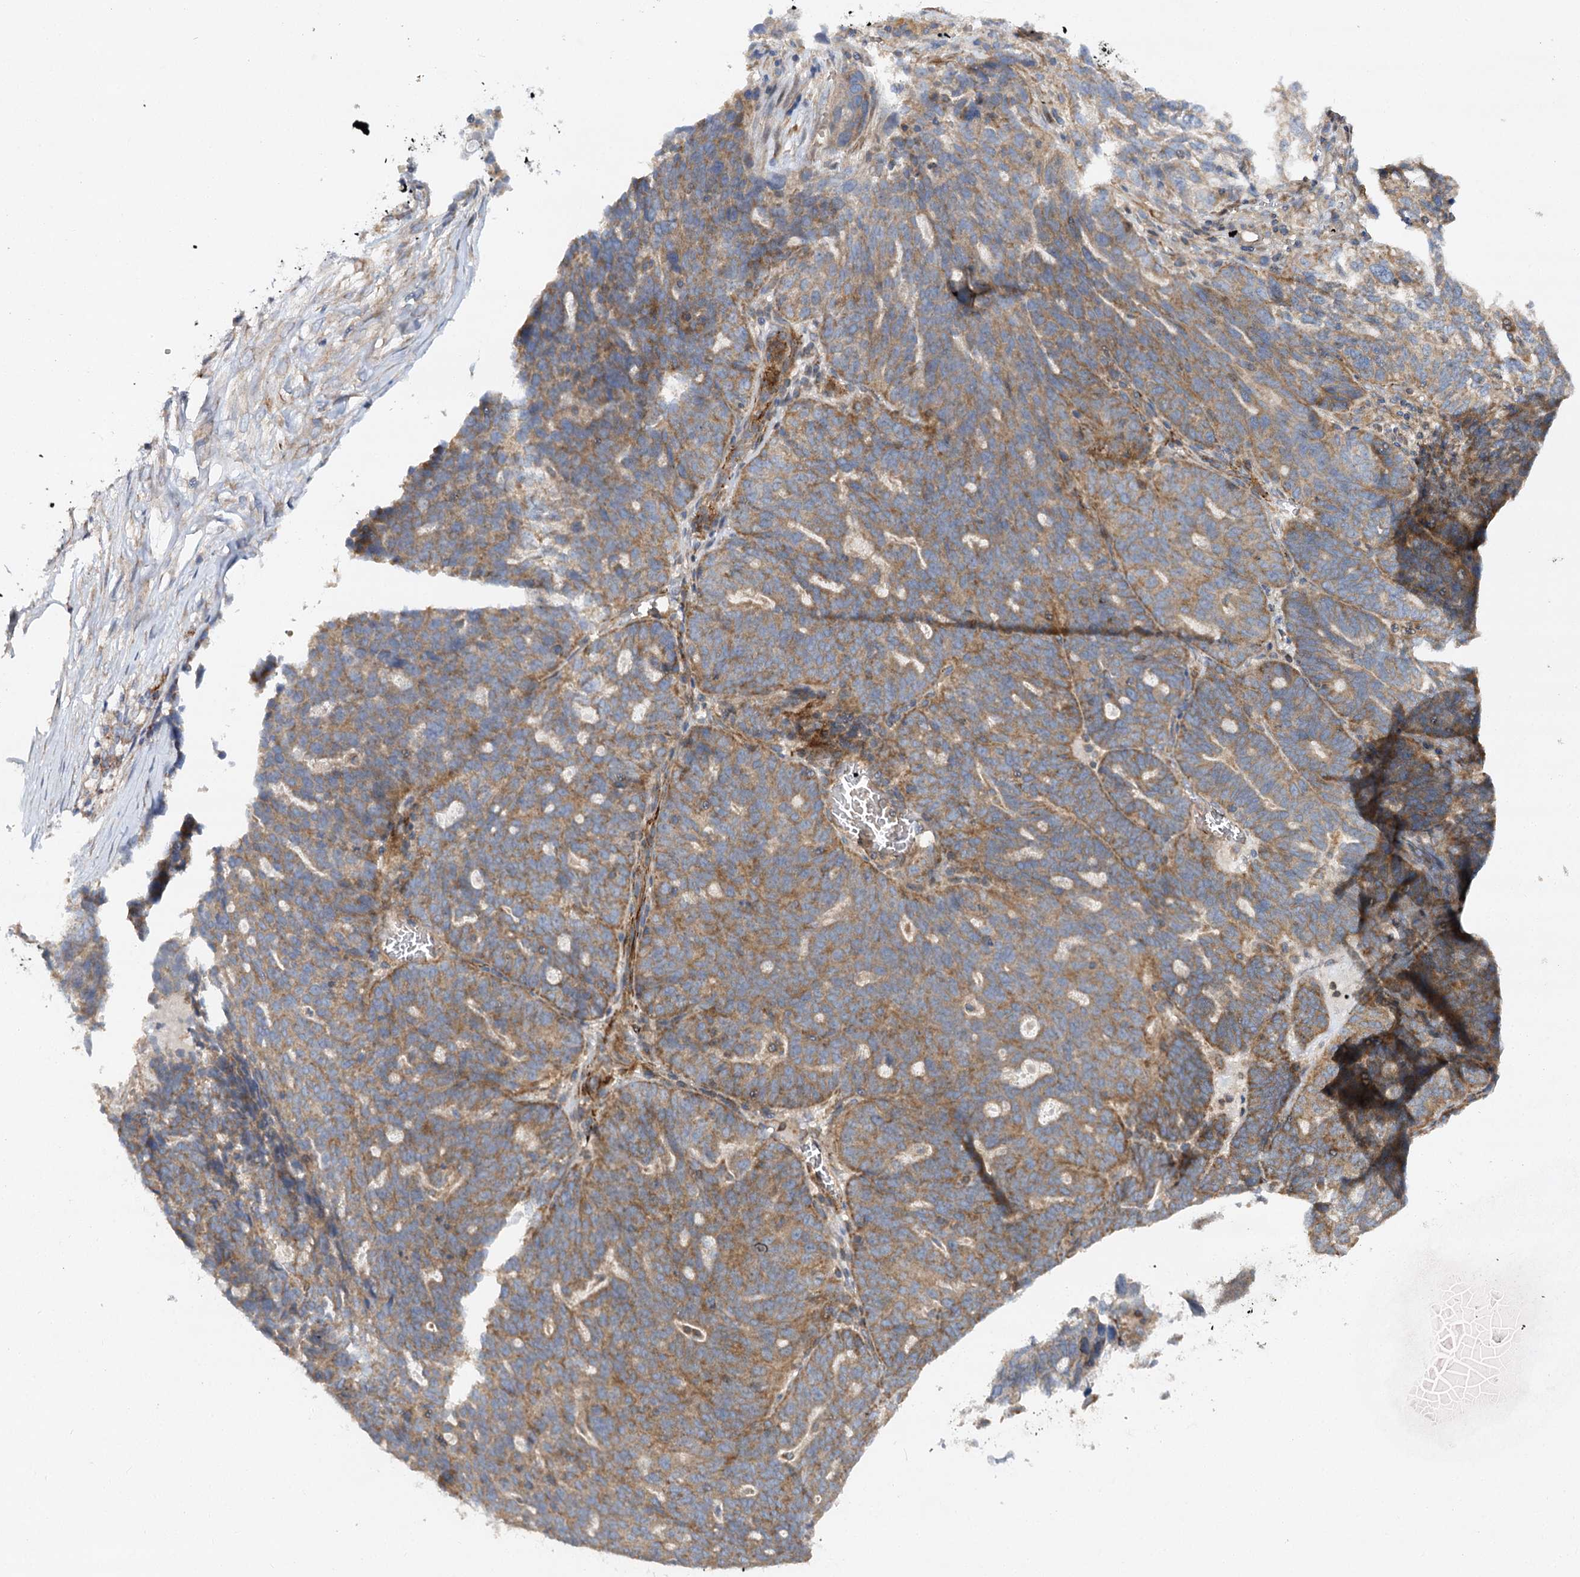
{"staining": {"intensity": "moderate", "quantity": ">75%", "location": "cytoplasmic/membranous"}, "tissue": "ovarian cancer", "cell_type": "Tumor cells", "image_type": "cancer", "snomed": [{"axis": "morphology", "description": "Cystadenocarcinoma, serous, NOS"}, {"axis": "topography", "description": "Ovary"}], "caption": "This image exhibits immunohistochemistry (IHC) staining of human ovarian cancer (serous cystadenocarcinoma), with medium moderate cytoplasmic/membranous expression in approximately >75% of tumor cells.", "gene": "DNAJC13", "patient": {"sex": "female", "age": 59}}